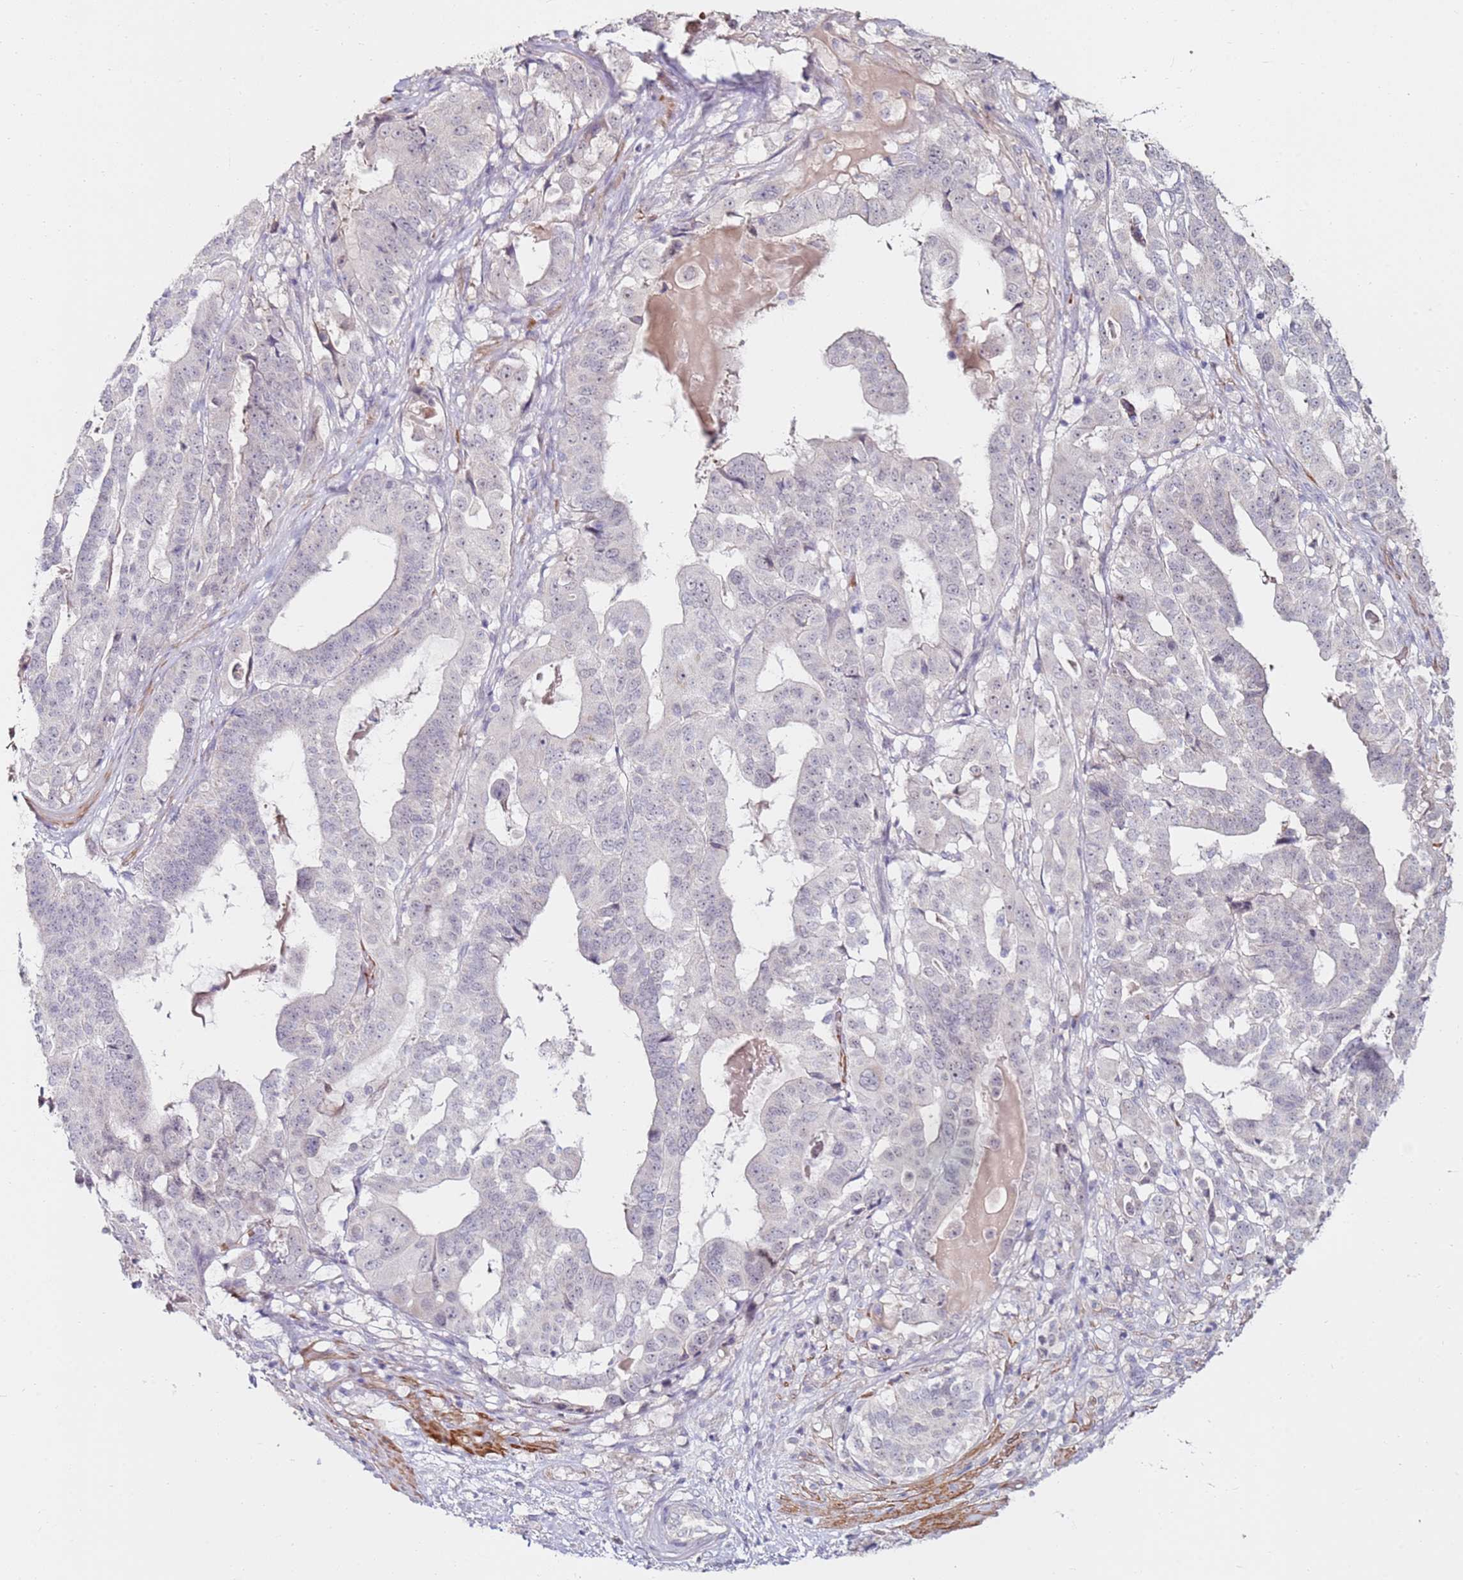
{"staining": {"intensity": "negative", "quantity": "none", "location": "none"}, "tissue": "stomach cancer", "cell_type": "Tumor cells", "image_type": "cancer", "snomed": [{"axis": "morphology", "description": "Adenocarcinoma, NOS"}, {"axis": "topography", "description": "Stomach"}], "caption": "This micrograph is of adenocarcinoma (stomach) stained with immunohistochemistry (IHC) to label a protein in brown with the nuclei are counter-stained blue. There is no staining in tumor cells.", "gene": "RARS2", "patient": {"sex": "male", "age": 48}}